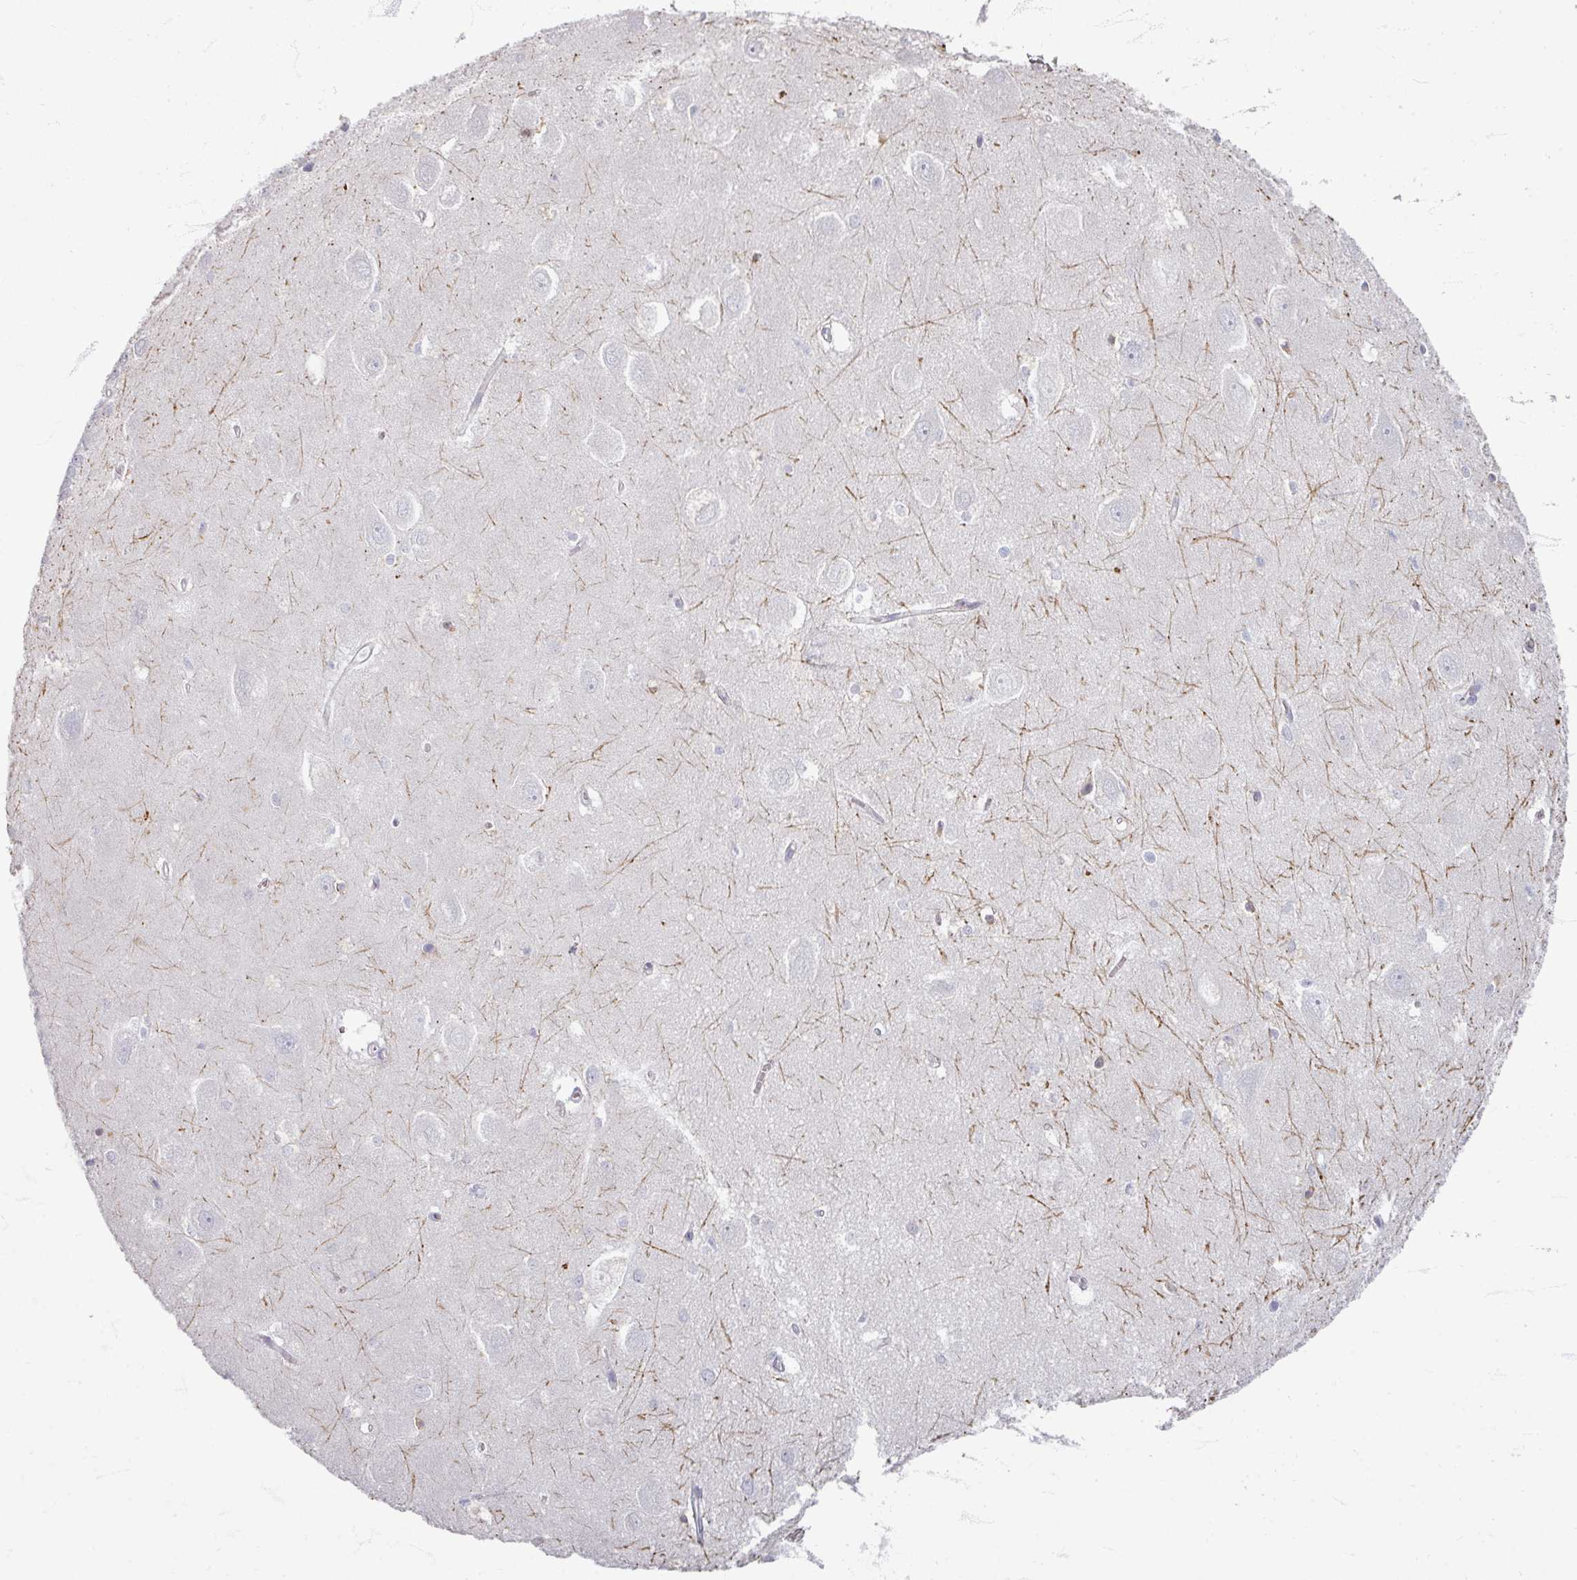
{"staining": {"intensity": "negative", "quantity": "none", "location": "none"}, "tissue": "hippocampus", "cell_type": "Glial cells", "image_type": "normal", "snomed": [{"axis": "morphology", "description": "Normal tissue, NOS"}, {"axis": "topography", "description": "Hippocampus"}], "caption": "This is an IHC histopathology image of benign human hippocampus. There is no expression in glial cells.", "gene": "ZNF878", "patient": {"sex": "female", "age": 64}}